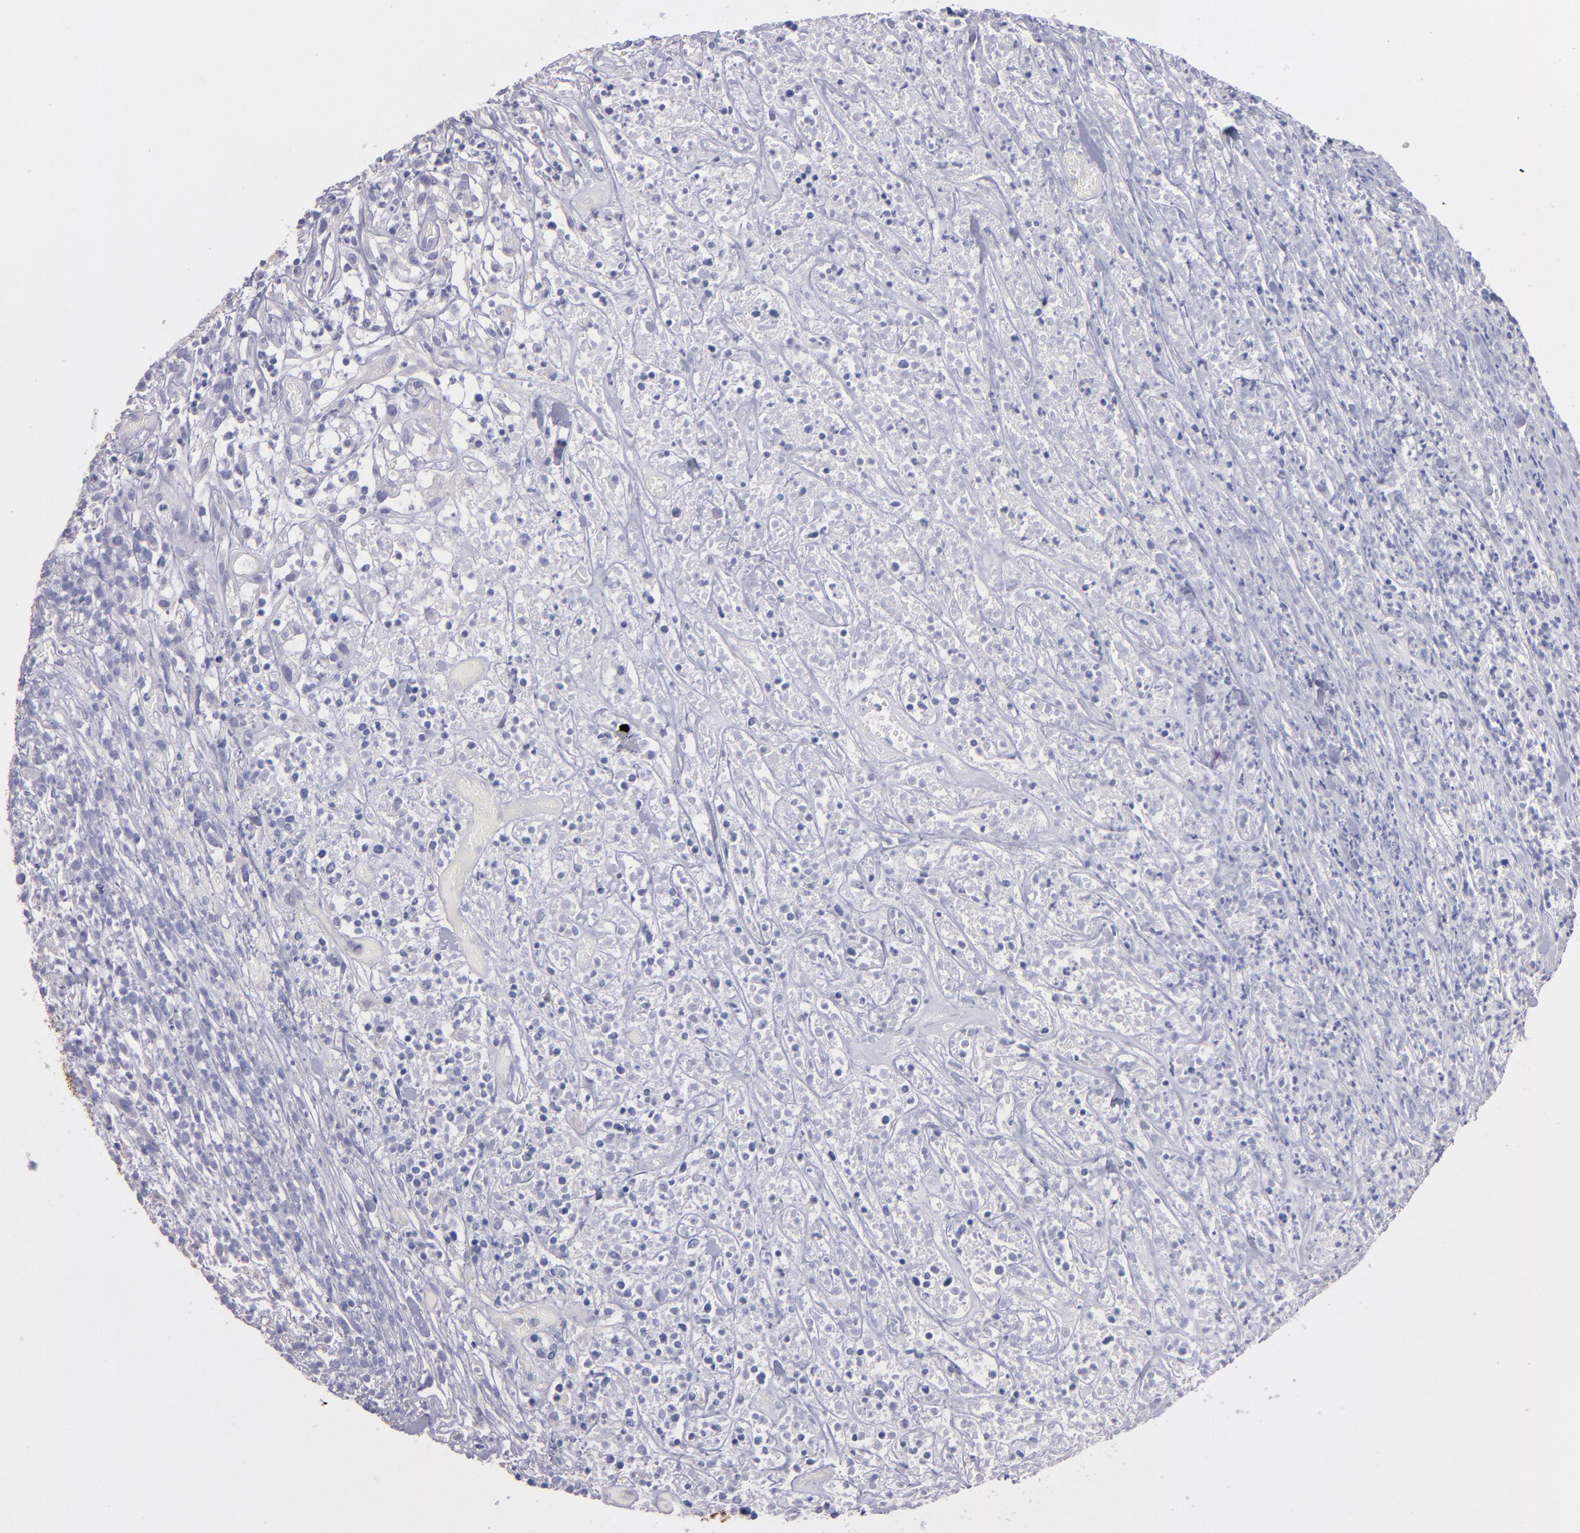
{"staining": {"intensity": "negative", "quantity": "none", "location": "none"}, "tissue": "lymphoma", "cell_type": "Tumor cells", "image_type": "cancer", "snomed": [{"axis": "morphology", "description": "Malignant lymphoma, non-Hodgkin's type, High grade"}, {"axis": "topography", "description": "Lymph node"}], "caption": "DAB immunohistochemical staining of malignant lymphoma, non-Hodgkin's type (high-grade) exhibits no significant positivity in tumor cells.", "gene": "TG", "patient": {"sex": "female", "age": 73}}